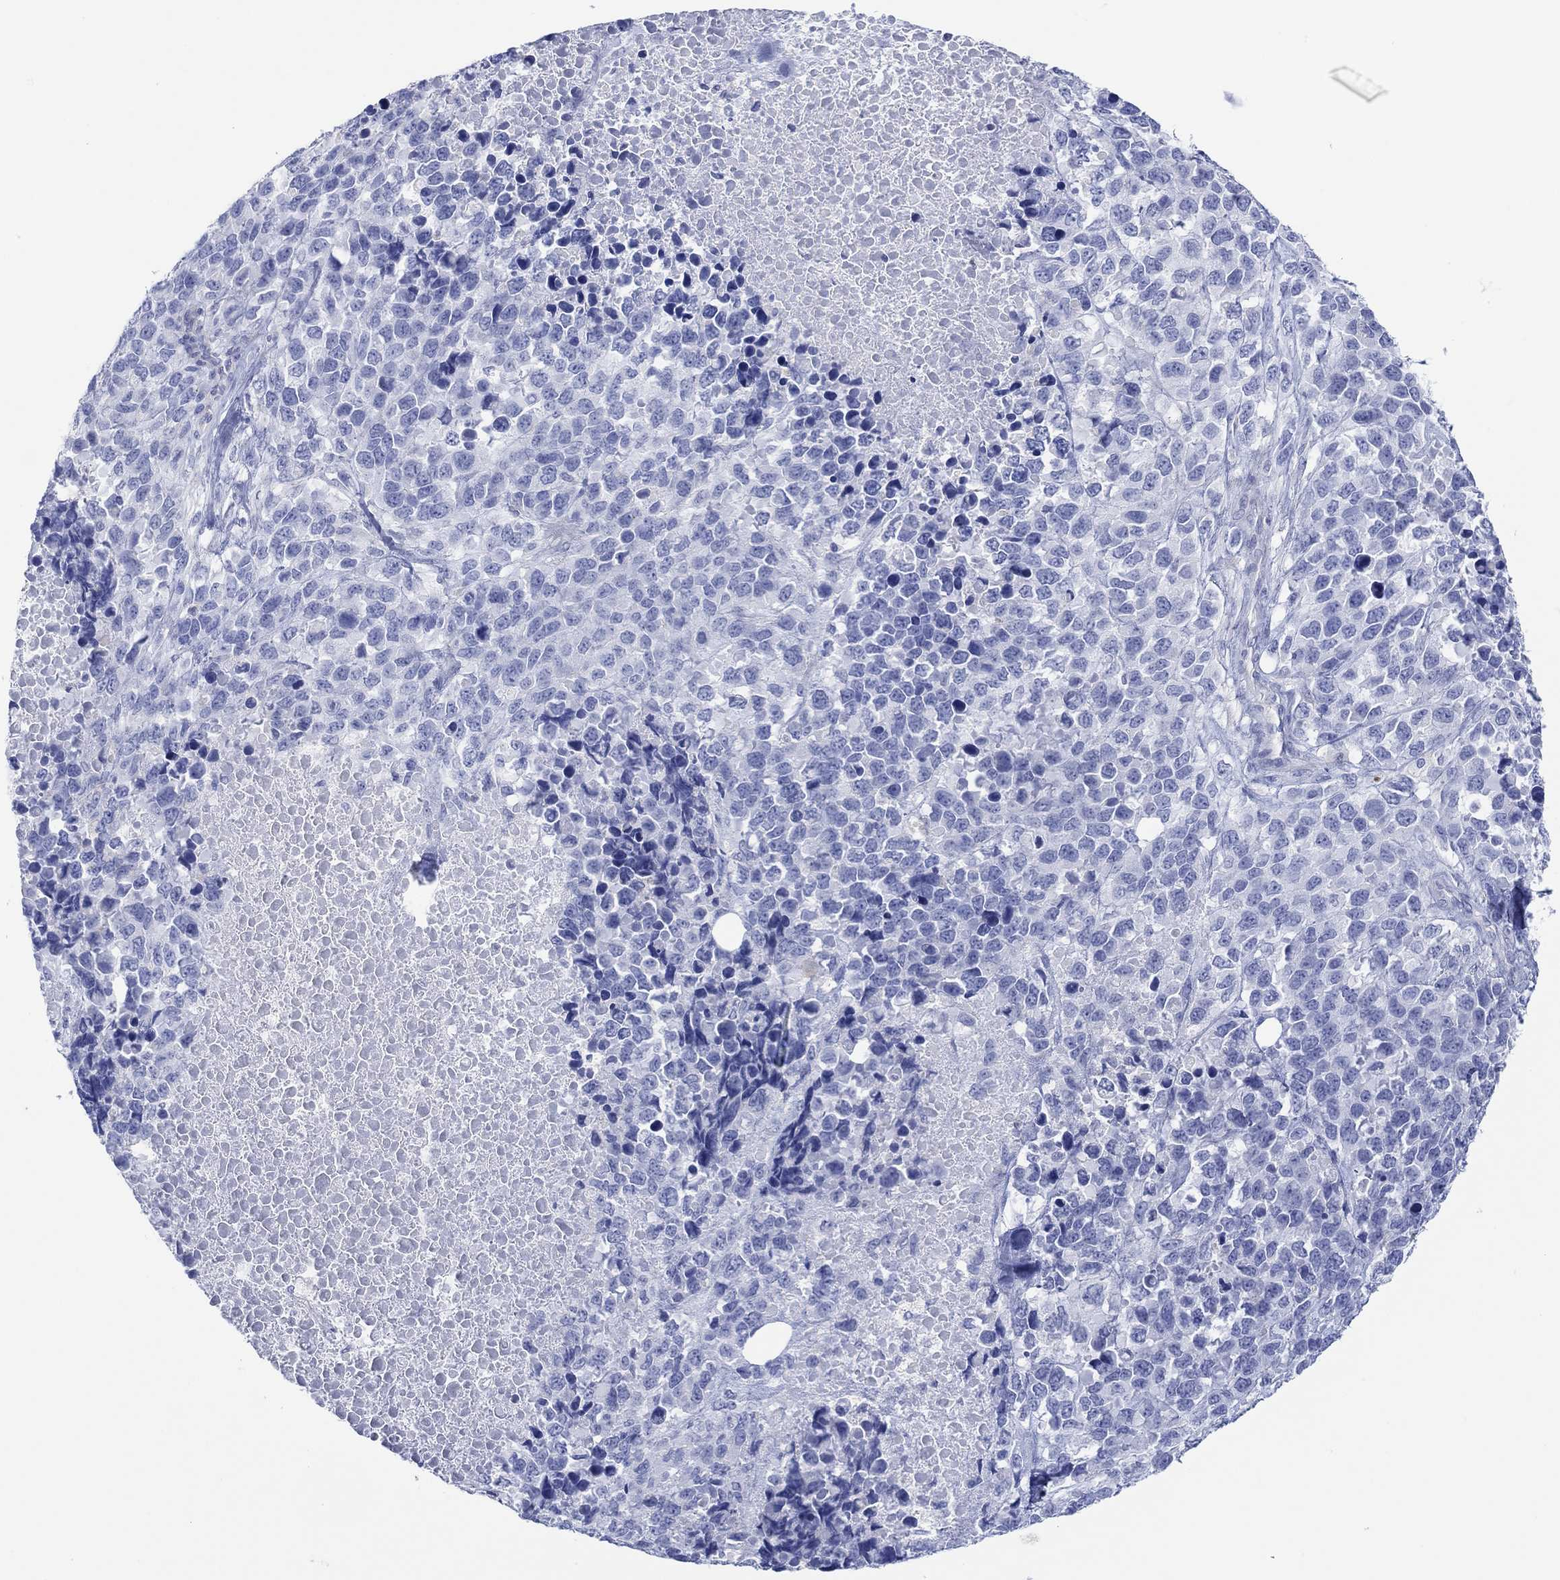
{"staining": {"intensity": "negative", "quantity": "none", "location": "none"}, "tissue": "melanoma", "cell_type": "Tumor cells", "image_type": "cancer", "snomed": [{"axis": "morphology", "description": "Malignant melanoma, Metastatic site"}, {"axis": "topography", "description": "Skin"}], "caption": "Tumor cells are negative for brown protein staining in melanoma.", "gene": "PPIL6", "patient": {"sex": "male", "age": 84}}